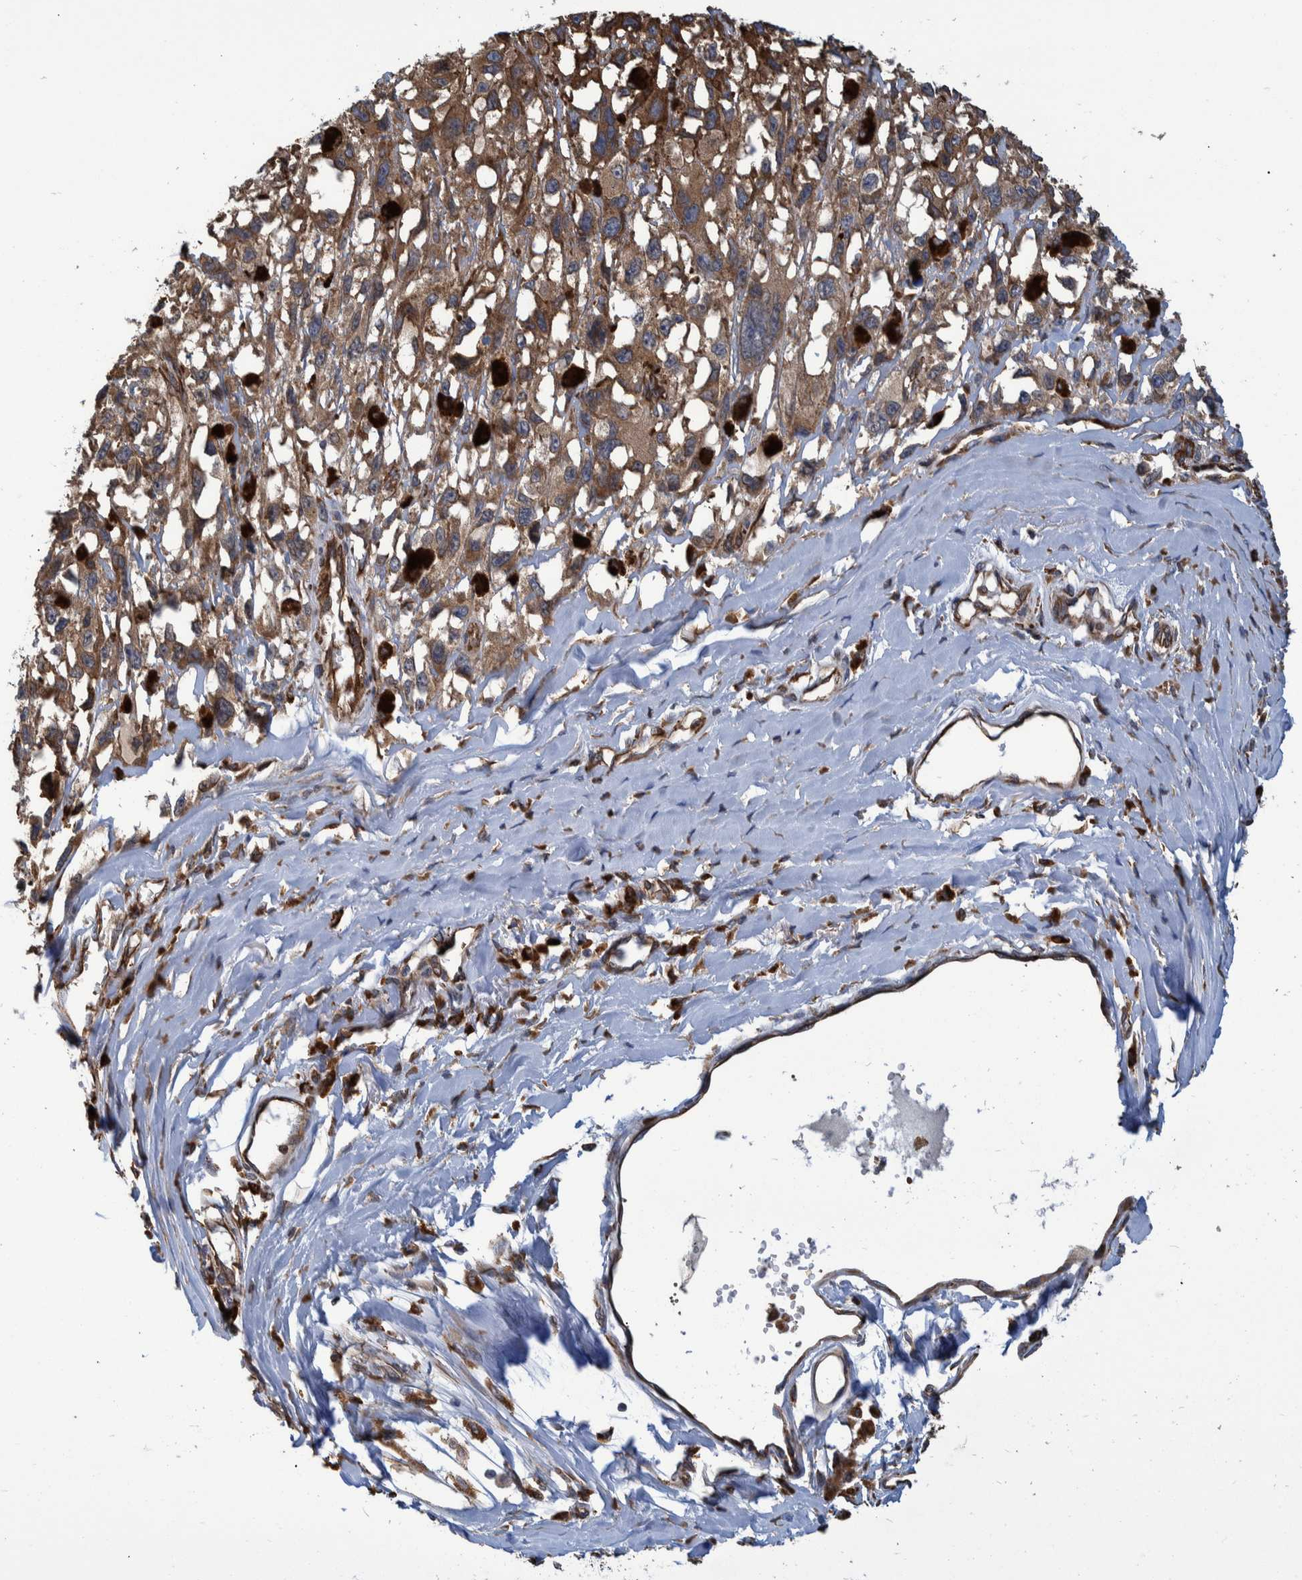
{"staining": {"intensity": "moderate", "quantity": ">75%", "location": "cytoplasmic/membranous"}, "tissue": "melanoma", "cell_type": "Tumor cells", "image_type": "cancer", "snomed": [{"axis": "morphology", "description": "Malignant melanoma, Metastatic site"}, {"axis": "topography", "description": "Lymph node"}], "caption": "Protein expression analysis of malignant melanoma (metastatic site) displays moderate cytoplasmic/membranous staining in about >75% of tumor cells. The staining was performed using DAB (3,3'-diaminobenzidine) to visualize the protein expression in brown, while the nuclei were stained in blue with hematoxylin (Magnification: 20x).", "gene": "SPAG5", "patient": {"sex": "male", "age": 59}}